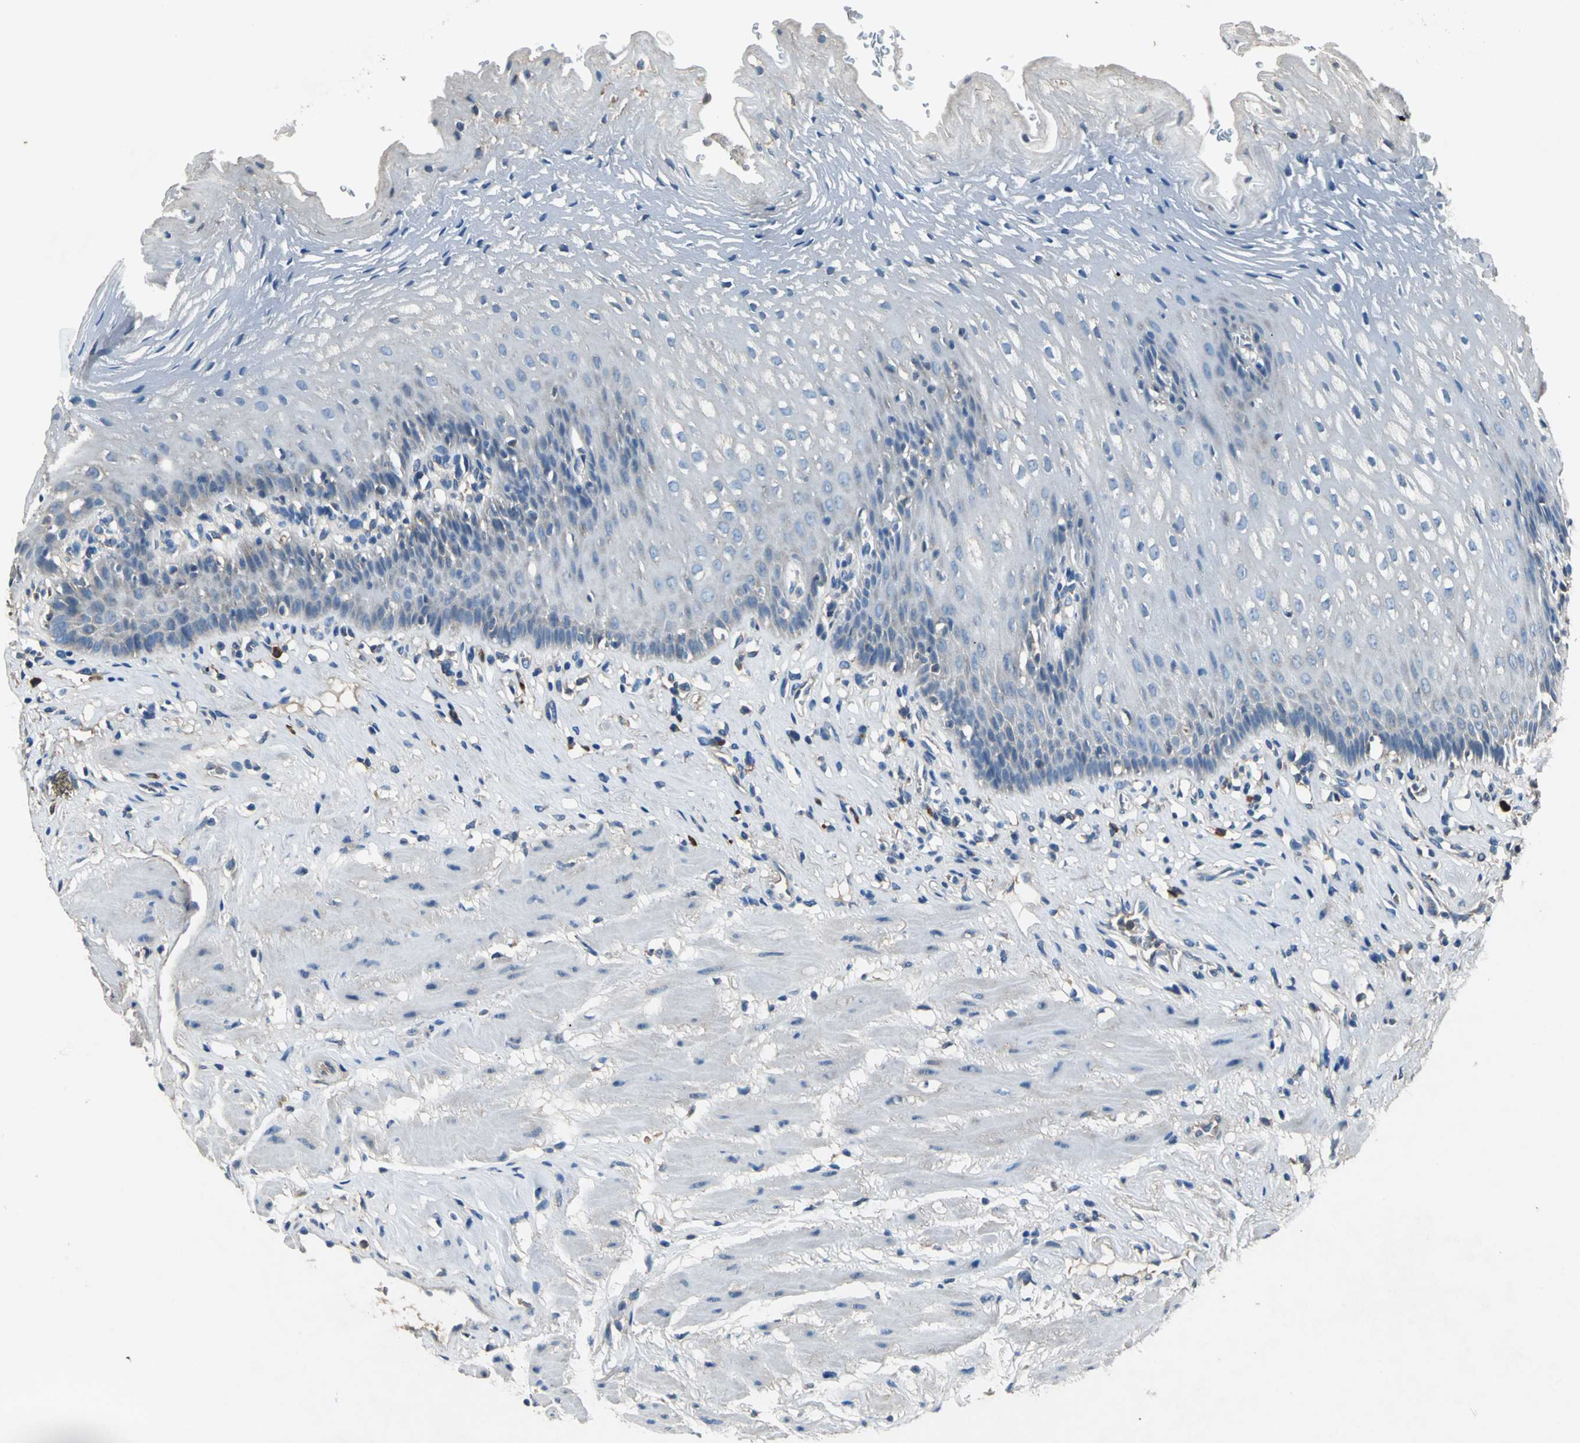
{"staining": {"intensity": "weak", "quantity": "25%-75%", "location": "cytoplasmic/membranous"}, "tissue": "esophagus", "cell_type": "Squamous epithelial cells", "image_type": "normal", "snomed": [{"axis": "morphology", "description": "Normal tissue, NOS"}, {"axis": "topography", "description": "Esophagus"}], "caption": "Human esophagus stained with a brown dye displays weak cytoplasmic/membranous positive staining in approximately 25%-75% of squamous epithelial cells.", "gene": "HEPH", "patient": {"sex": "female", "age": 70}}